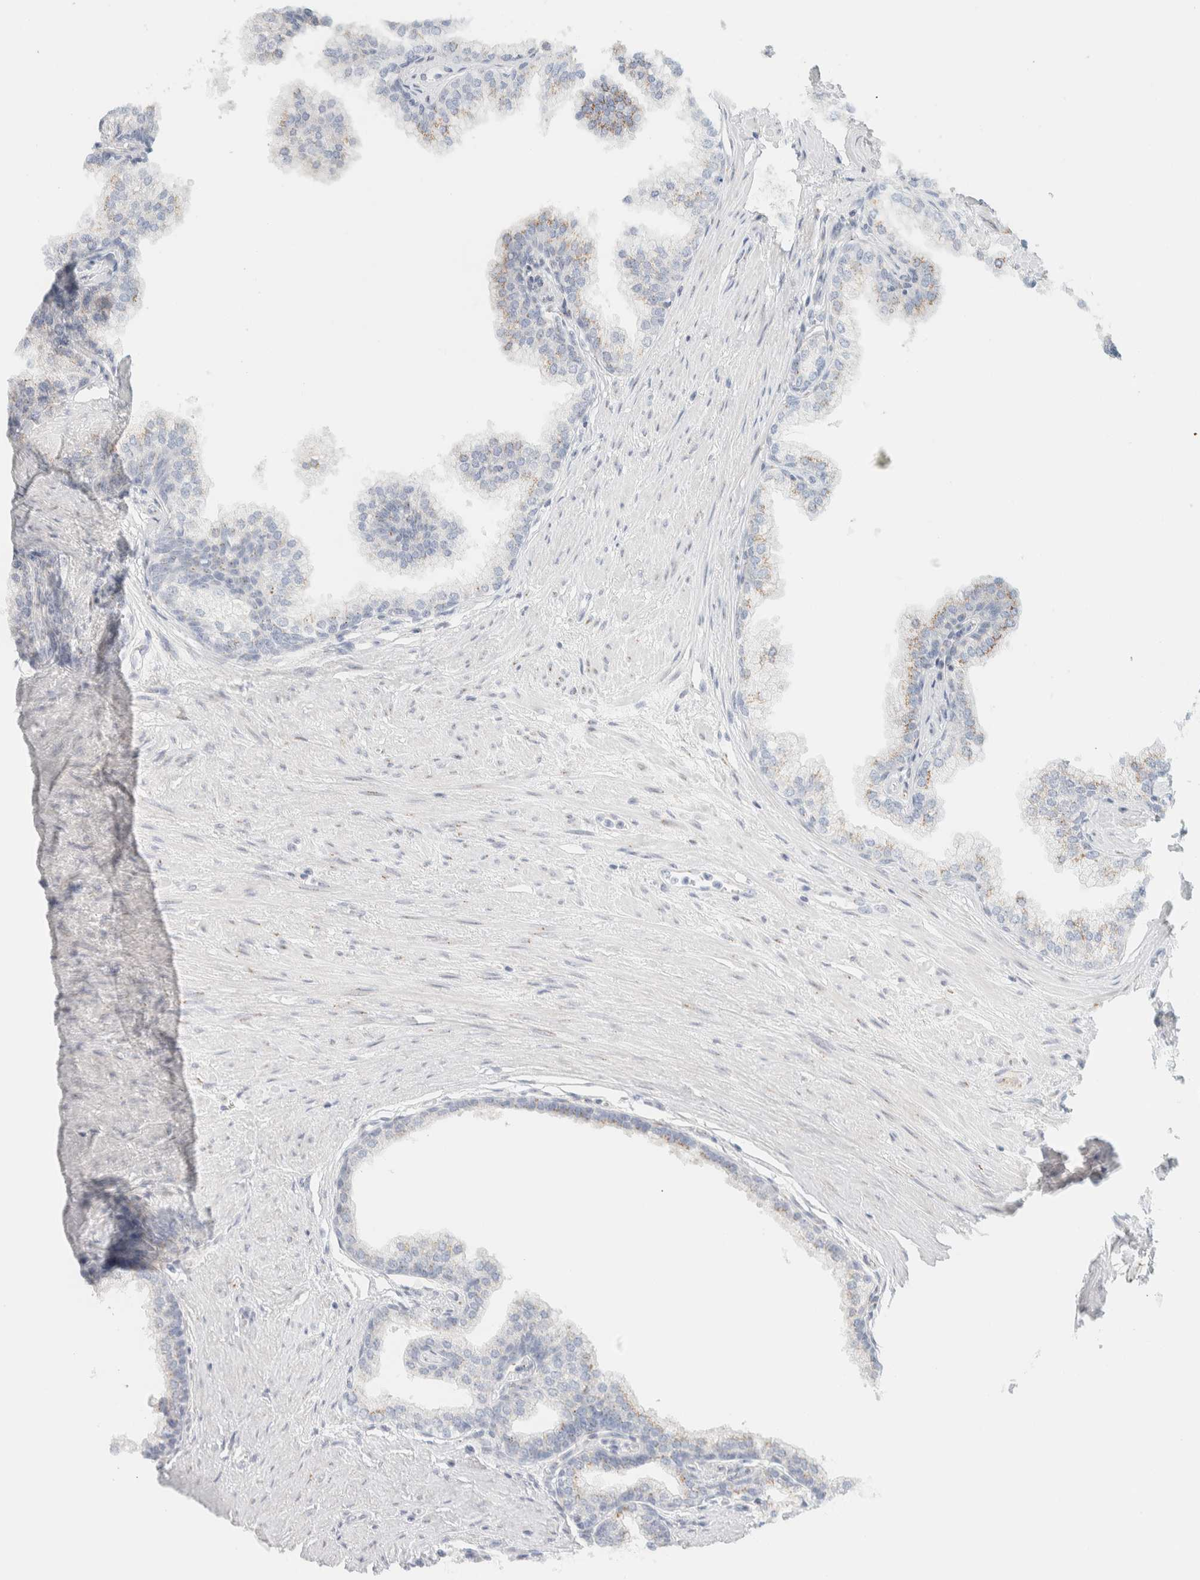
{"staining": {"intensity": "weak", "quantity": "25%-75%", "location": "cytoplasmic/membranous"}, "tissue": "prostate", "cell_type": "Glandular cells", "image_type": "normal", "snomed": [{"axis": "morphology", "description": "Normal tissue, NOS"}, {"axis": "morphology", "description": "Urothelial carcinoma, Low grade"}, {"axis": "topography", "description": "Urinary bladder"}, {"axis": "topography", "description": "Prostate"}], "caption": "About 25%-75% of glandular cells in unremarkable prostate demonstrate weak cytoplasmic/membranous protein positivity as visualized by brown immunohistochemical staining.", "gene": "SPNS3", "patient": {"sex": "male", "age": 60}}